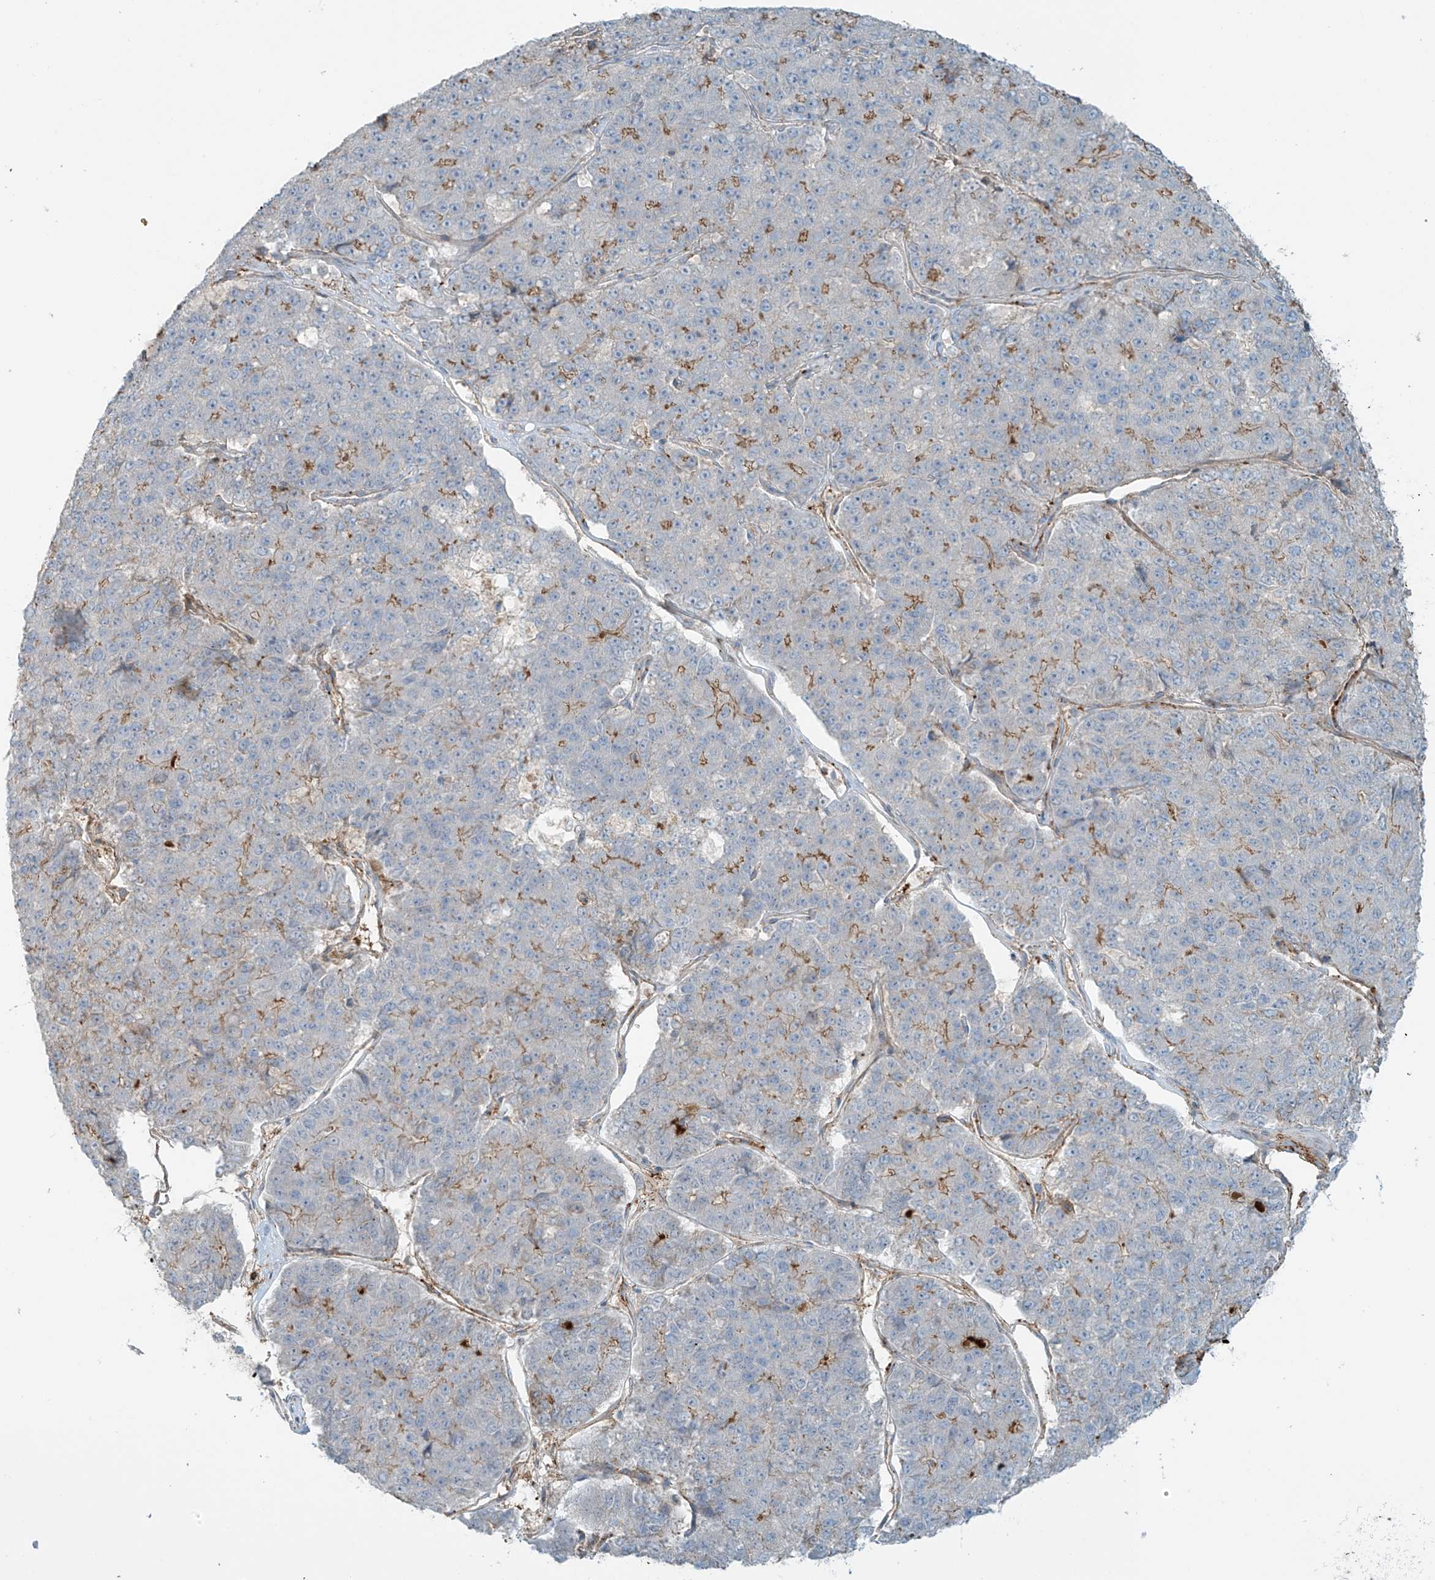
{"staining": {"intensity": "moderate", "quantity": "<25%", "location": "cytoplasmic/membranous"}, "tissue": "pancreatic cancer", "cell_type": "Tumor cells", "image_type": "cancer", "snomed": [{"axis": "morphology", "description": "Adenocarcinoma, NOS"}, {"axis": "topography", "description": "Pancreas"}], "caption": "Protein analysis of pancreatic cancer tissue shows moderate cytoplasmic/membranous staining in approximately <25% of tumor cells.", "gene": "SLC9A2", "patient": {"sex": "male", "age": 50}}